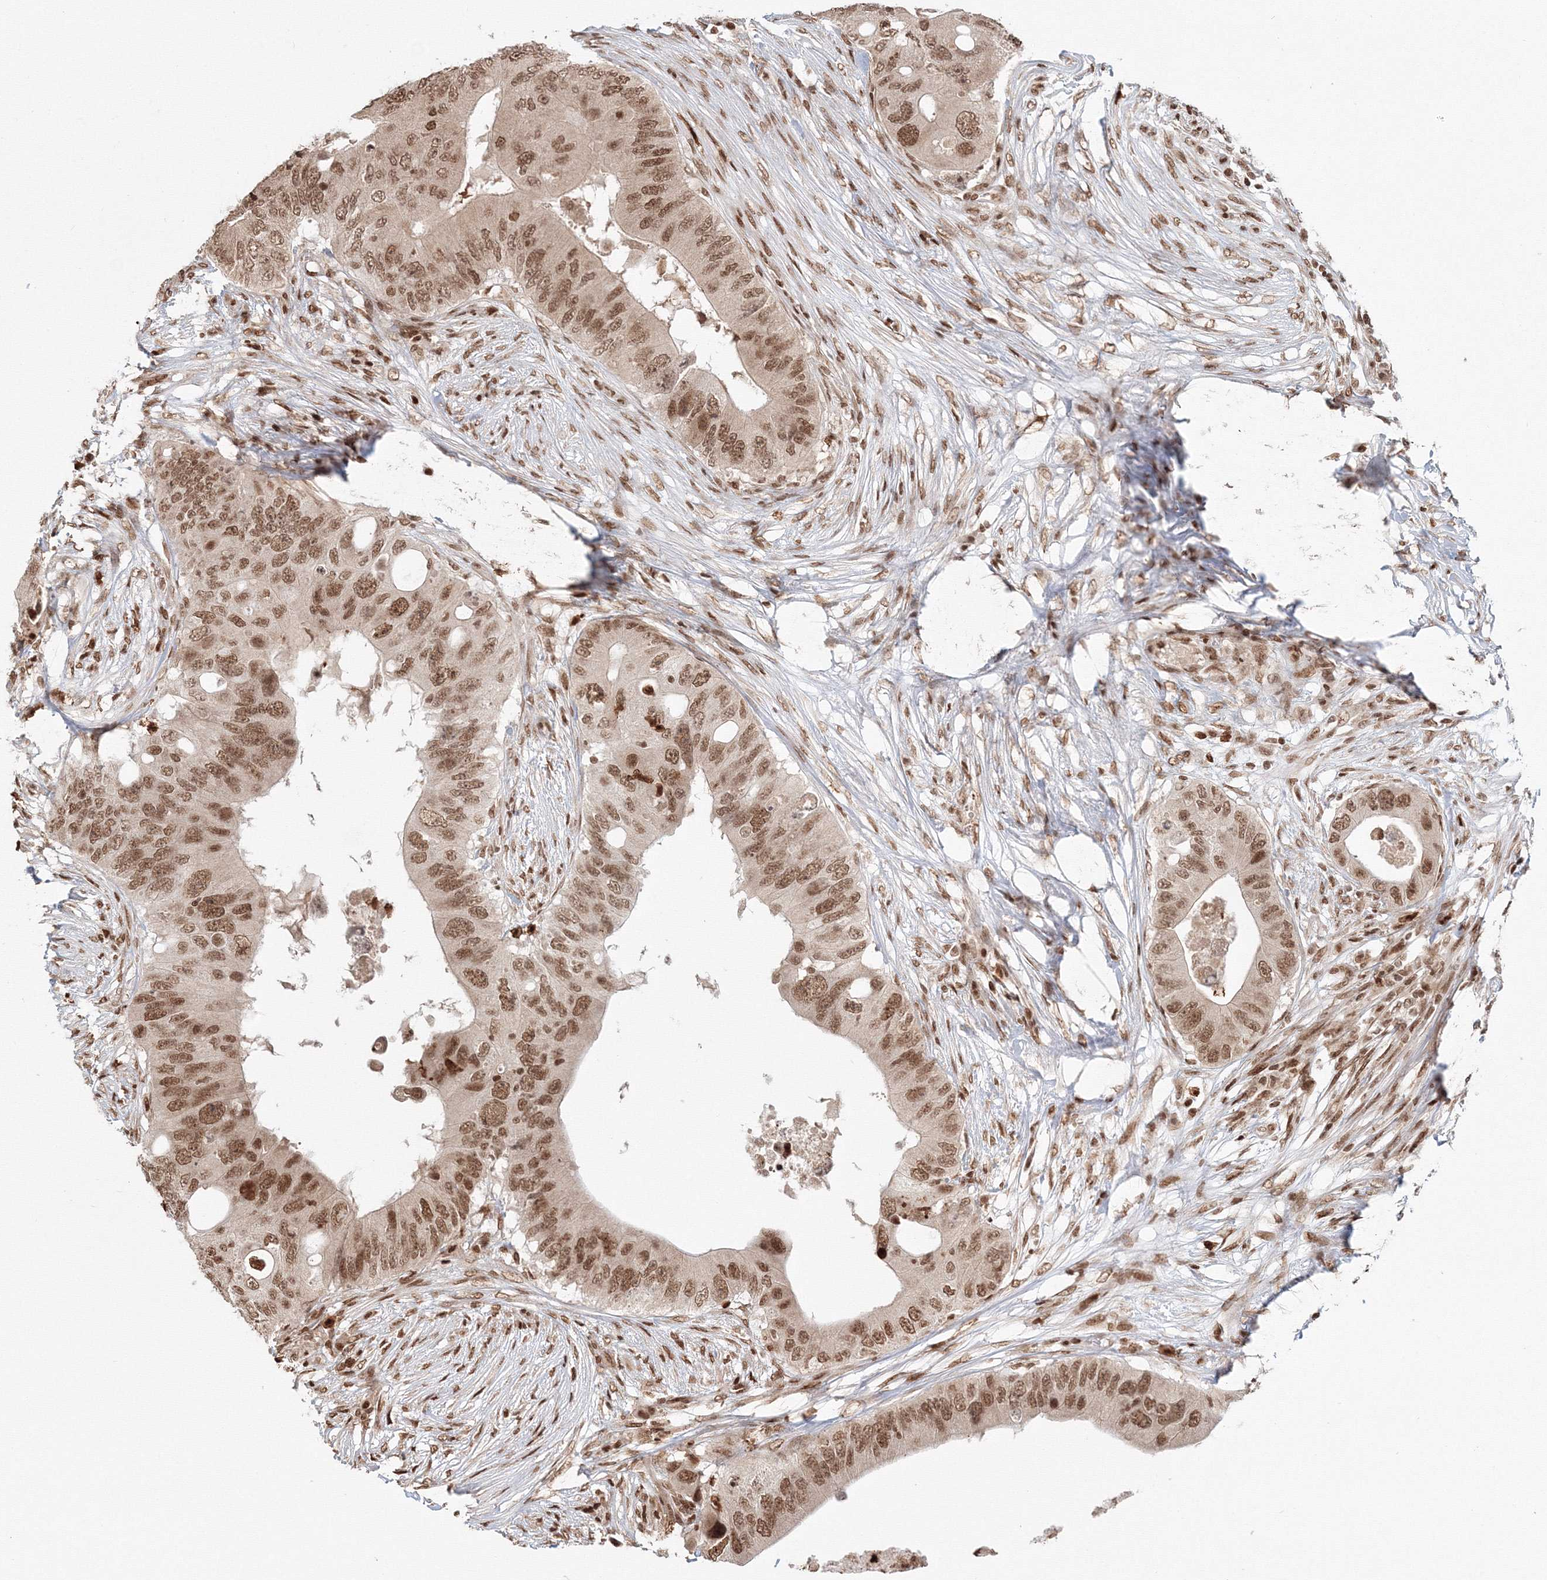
{"staining": {"intensity": "moderate", "quantity": ">75%", "location": "nuclear"}, "tissue": "colorectal cancer", "cell_type": "Tumor cells", "image_type": "cancer", "snomed": [{"axis": "morphology", "description": "Adenocarcinoma, NOS"}, {"axis": "topography", "description": "Colon"}], "caption": "The image reveals a brown stain indicating the presence of a protein in the nuclear of tumor cells in adenocarcinoma (colorectal).", "gene": "KIF20A", "patient": {"sex": "male", "age": 71}}